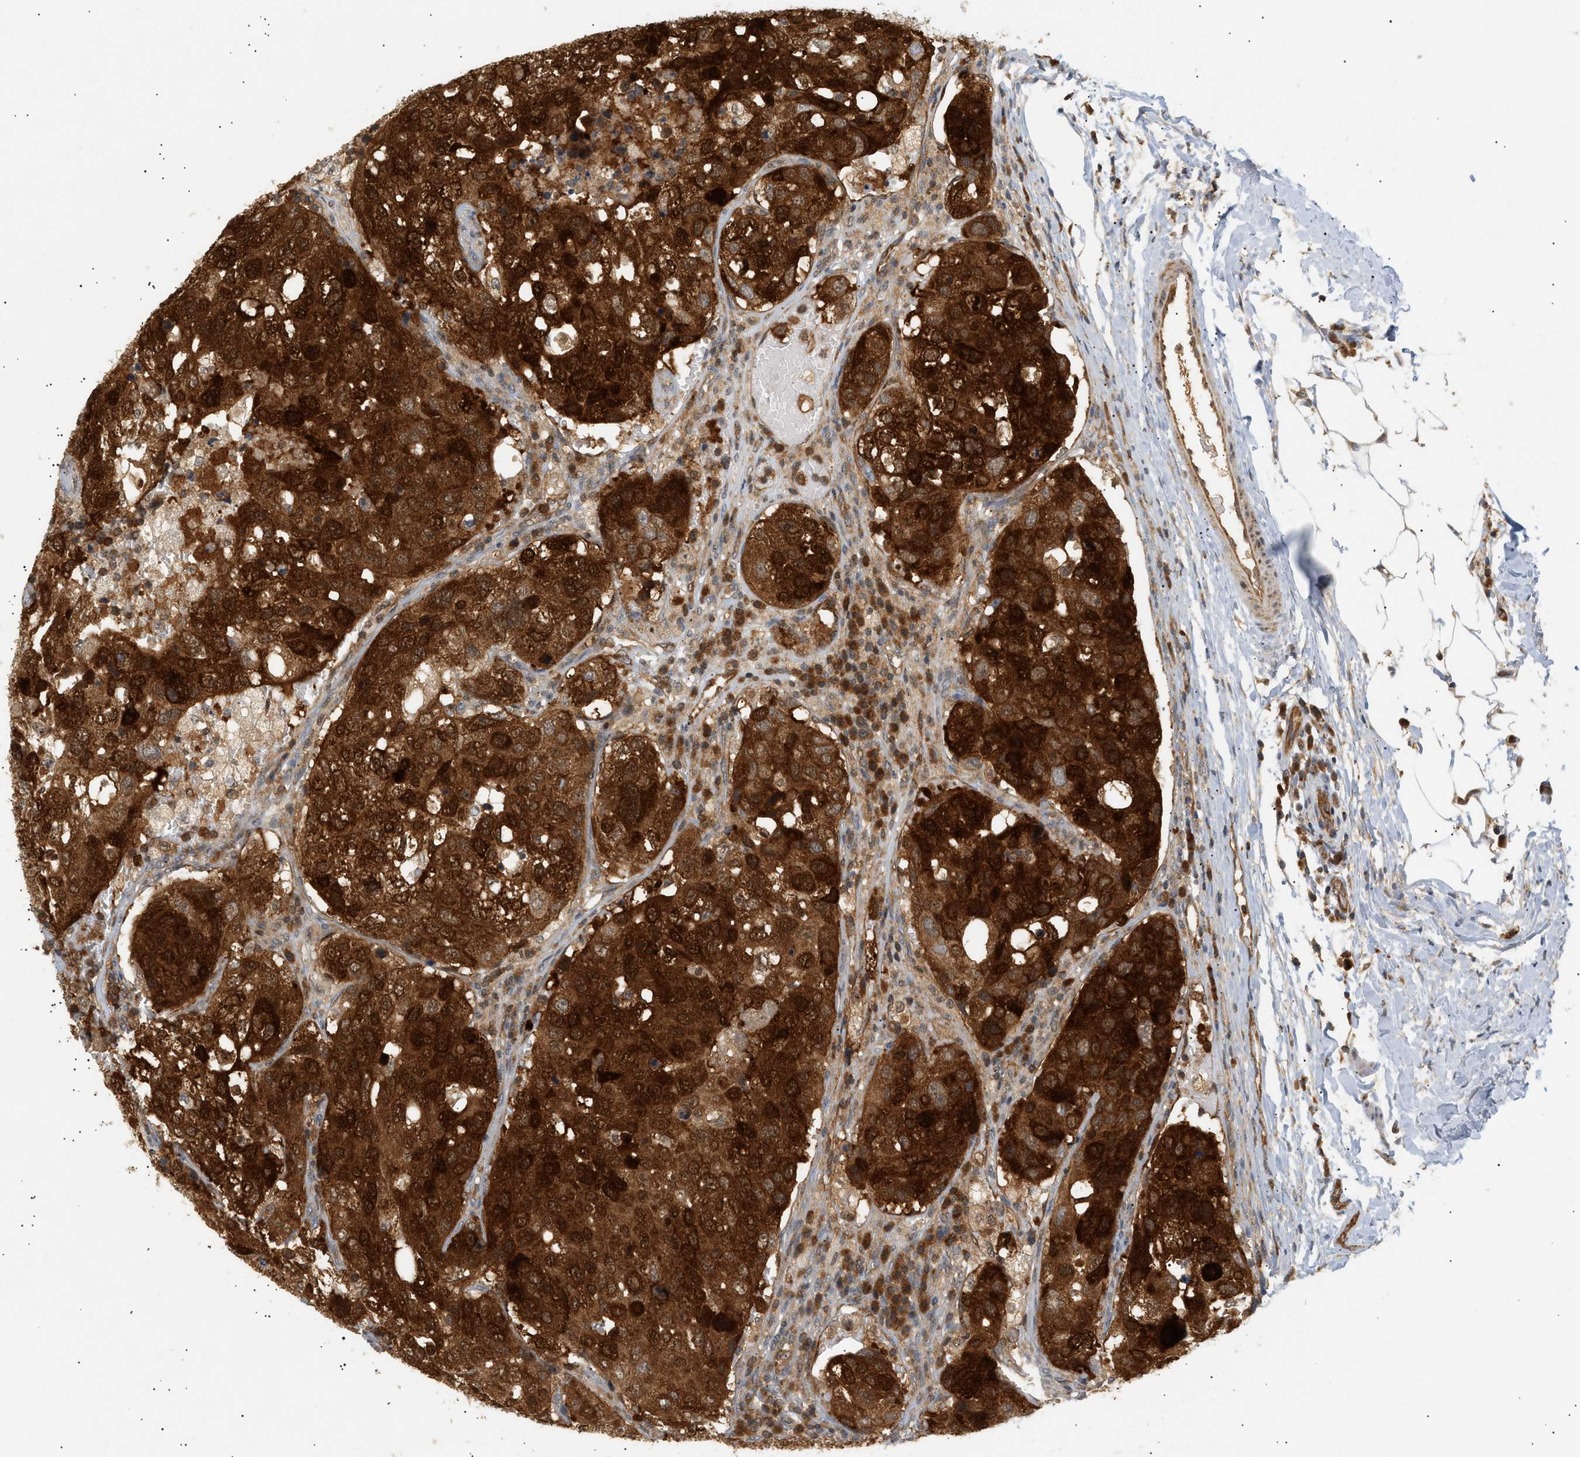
{"staining": {"intensity": "strong", "quantity": ">75%", "location": "cytoplasmic/membranous,nuclear"}, "tissue": "urothelial cancer", "cell_type": "Tumor cells", "image_type": "cancer", "snomed": [{"axis": "morphology", "description": "Urothelial carcinoma, High grade"}, {"axis": "topography", "description": "Lymph node"}, {"axis": "topography", "description": "Urinary bladder"}], "caption": "The histopathology image exhibits immunohistochemical staining of urothelial cancer. There is strong cytoplasmic/membranous and nuclear expression is seen in approximately >75% of tumor cells. The staining was performed using DAB (3,3'-diaminobenzidine), with brown indicating positive protein expression. Nuclei are stained blue with hematoxylin.", "gene": "SHC1", "patient": {"sex": "male", "age": 51}}